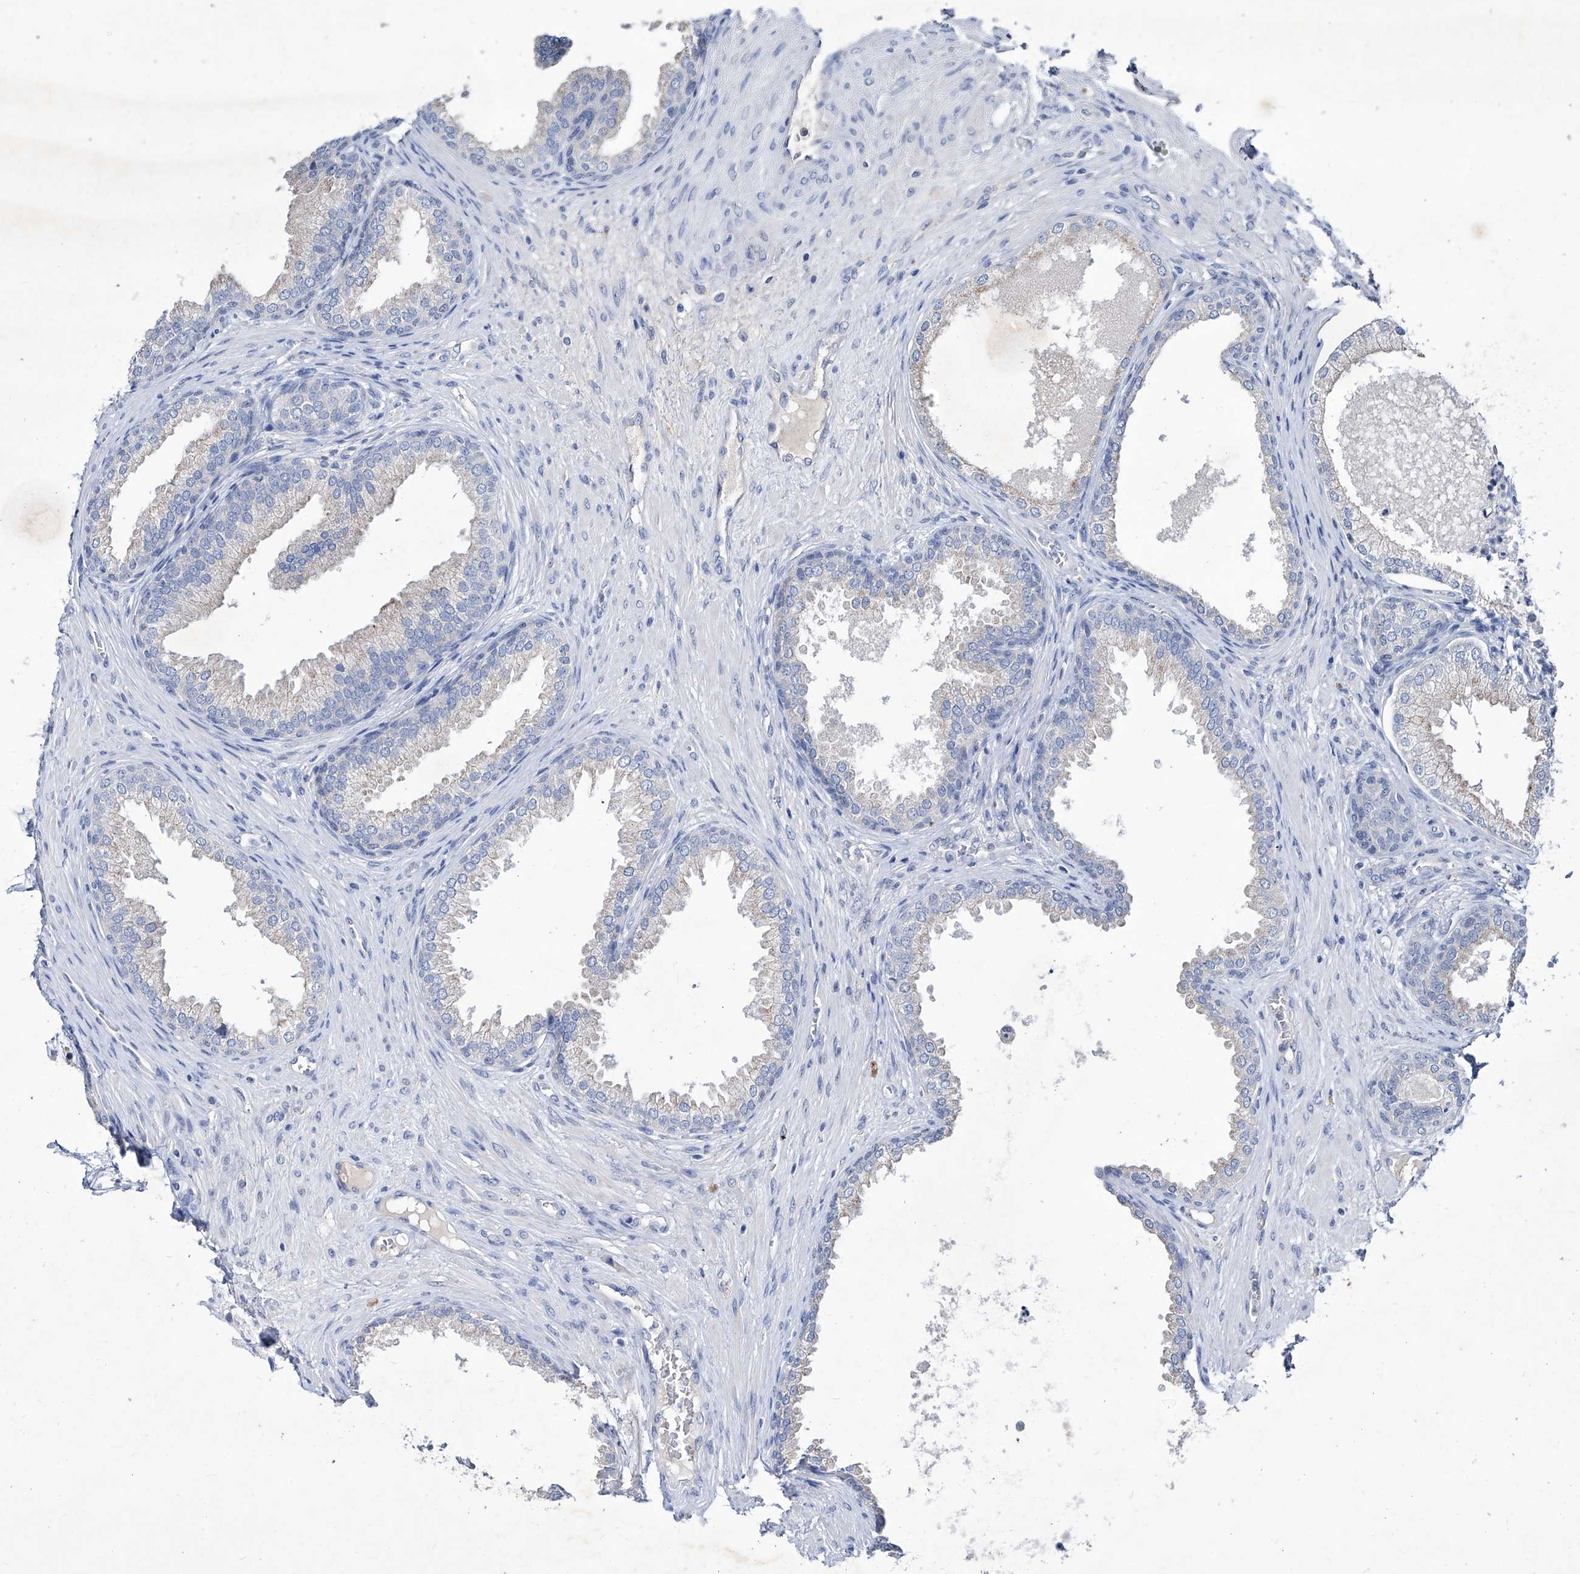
{"staining": {"intensity": "negative", "quantity": "none", "location": "none"}, "tissue": "prostate", "cell_type": "Glandular cells", "image_type": "normal", "snomed": [{"axis": "morphology", "description": "Normal tissue, NOS"}, {"axis": "topography", "description": "Prostate"}], "caption": "A high-resolution micrograph shows immunohistochemistry staining of unremarkable prostate, which demonstrates no significant positivity in glandular cells.", "gene": "KLHL17", "patient": {"sex": "male", "age": 76}}